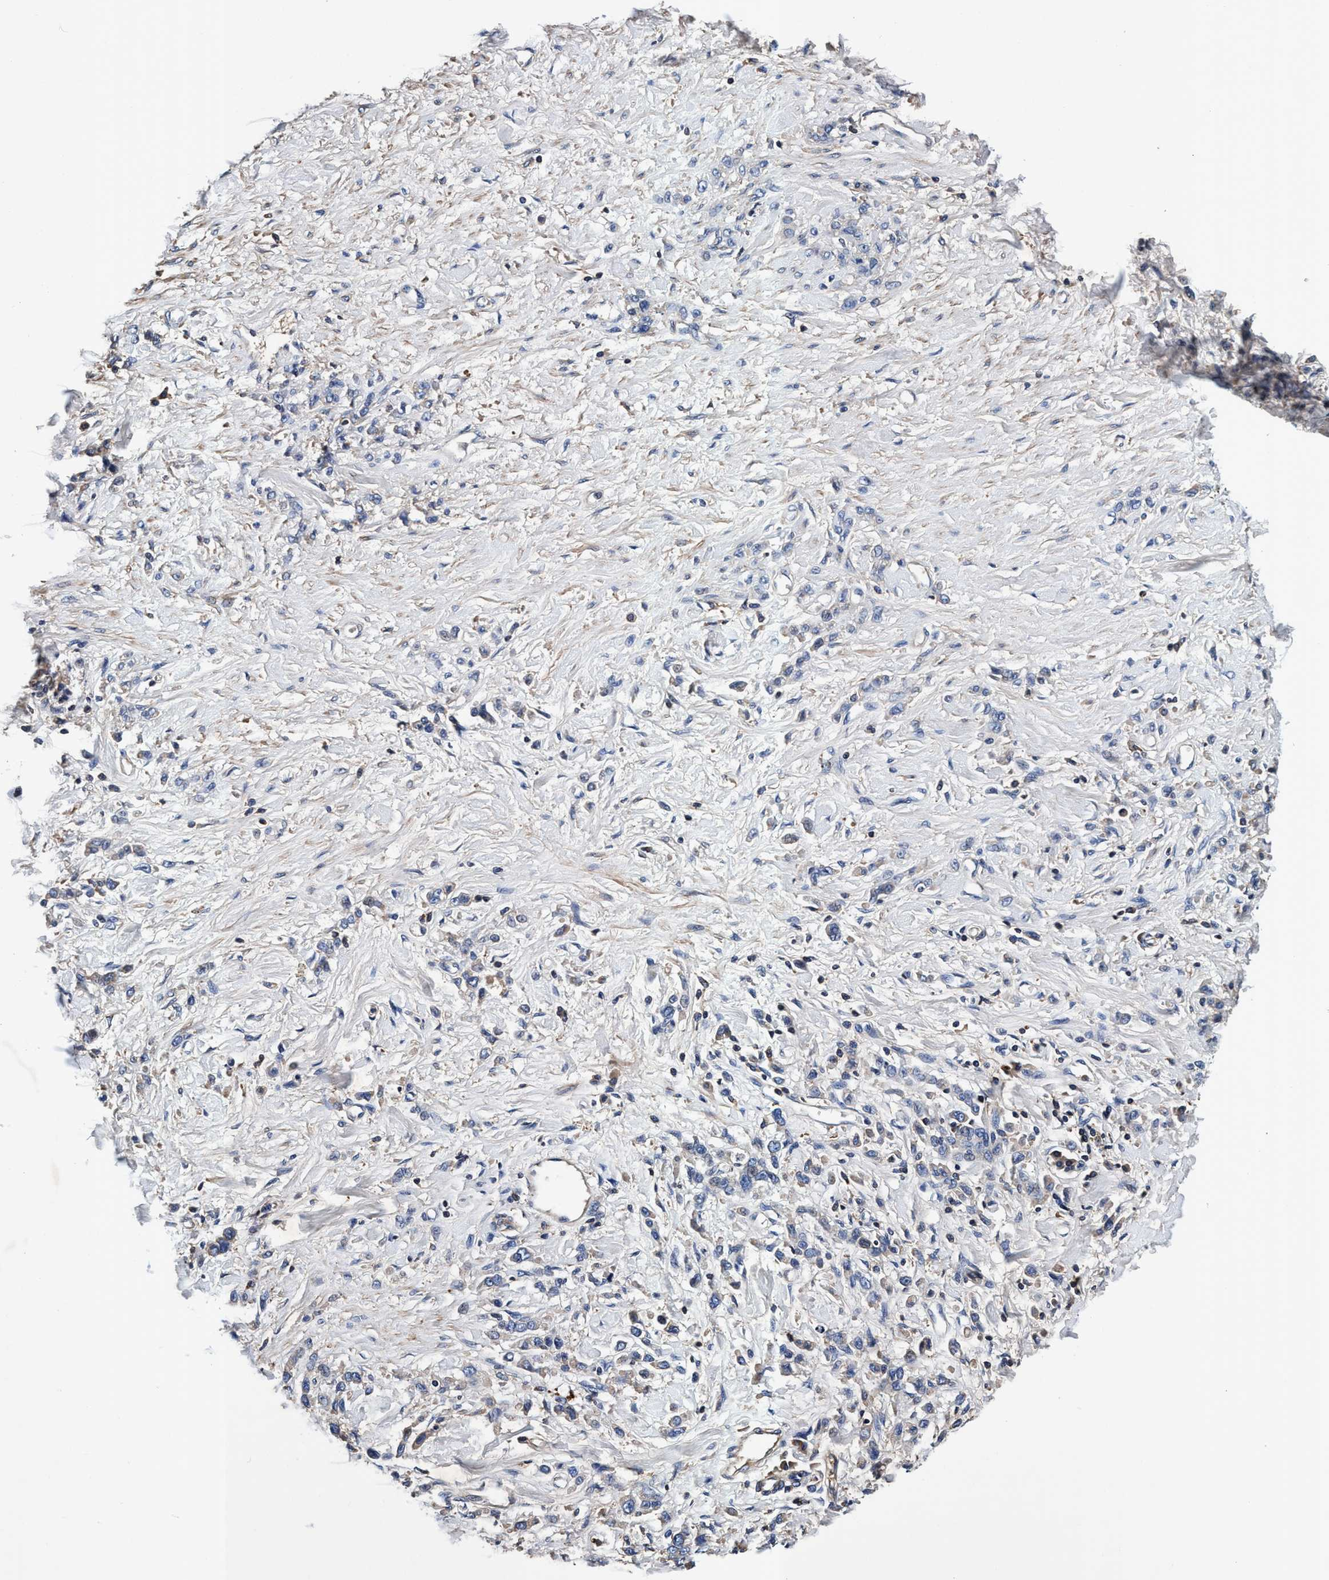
{"staining": {"intensity": "negative", "quantity": "none", "location": "none"}, "tissue": "stomach cancer", "cell_type": "Tumor cells", "image_type": "cancer", "snomed": [{"axis": "morphology", "description": "Normal tissue, NOS"}, {"axis": "morphology", "description": "Adenocarcinoma, NOS"}, {"axis": "topography", "description": "Stomach"}], "caption": "IHC micrograph of human stomach adenocarcinoma stained for a protein (brown), which shows no positivity in tumor cells.", "gene": "RNF208", "patient": {"sex": "male", "age": 82}}